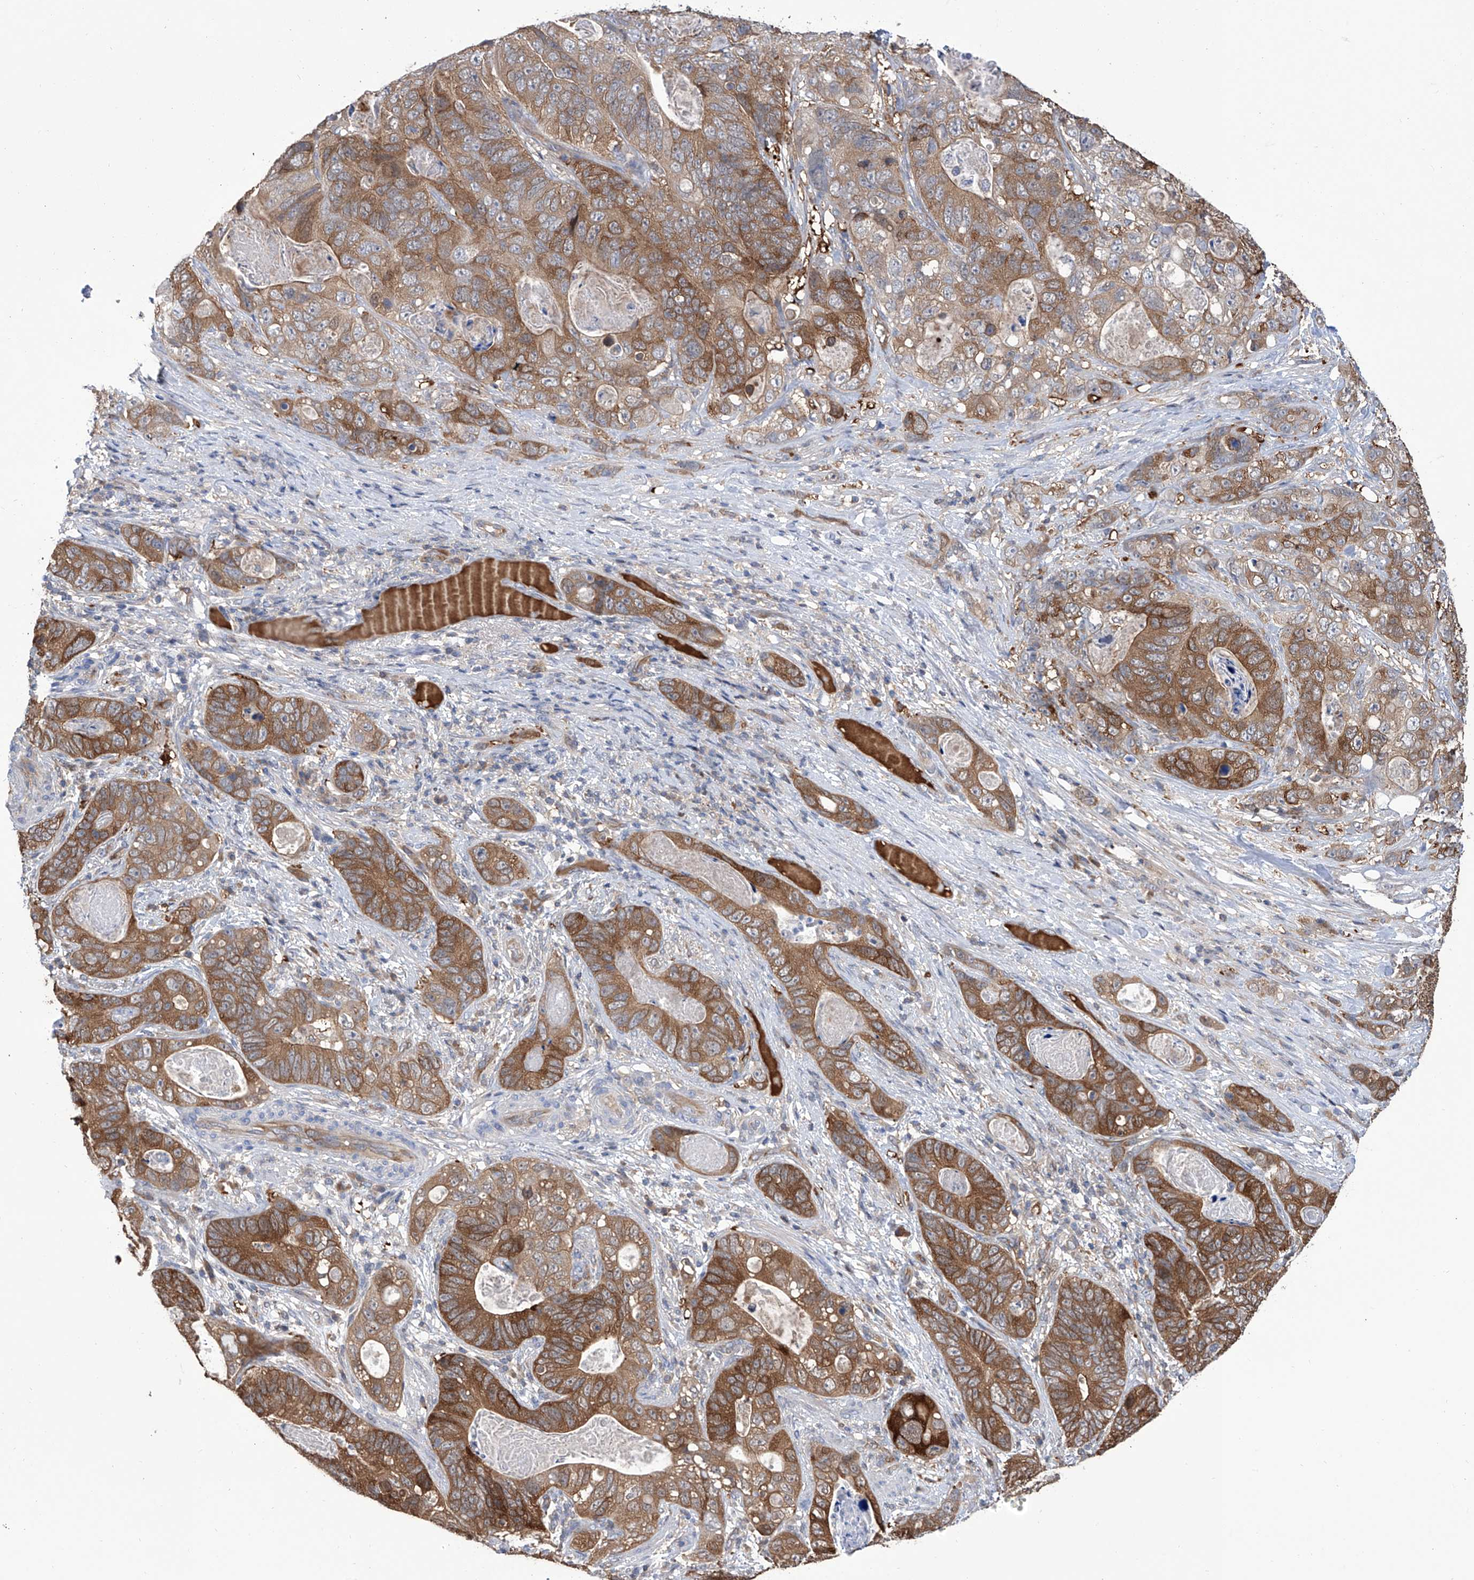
{"staining": {"intensity": "moderate", "quantity": ">75%", "location": "cytoplasmic/membranous"}, "tissue": "stomach cancer", "cell_type": "Tumor cells", "image_type": "cancer", "snomed": [{"axis": "morphology", "description": "Normal tissue, NOS"}, {"axis": "morphology", "description": "Adenocarcinoma, NOS"}, {"axis": "topography", "description": "Stomach"}], "caption": "Immunohistochemical staining of human stomach cancer (adenocarcinoma) exhibits medium levels of moderate cytoplasmic/membranous protein positivity in approximately >75% of tumor cells.", "gene": "NUDT17", "patient": {"sex": "female", "age": 89}}